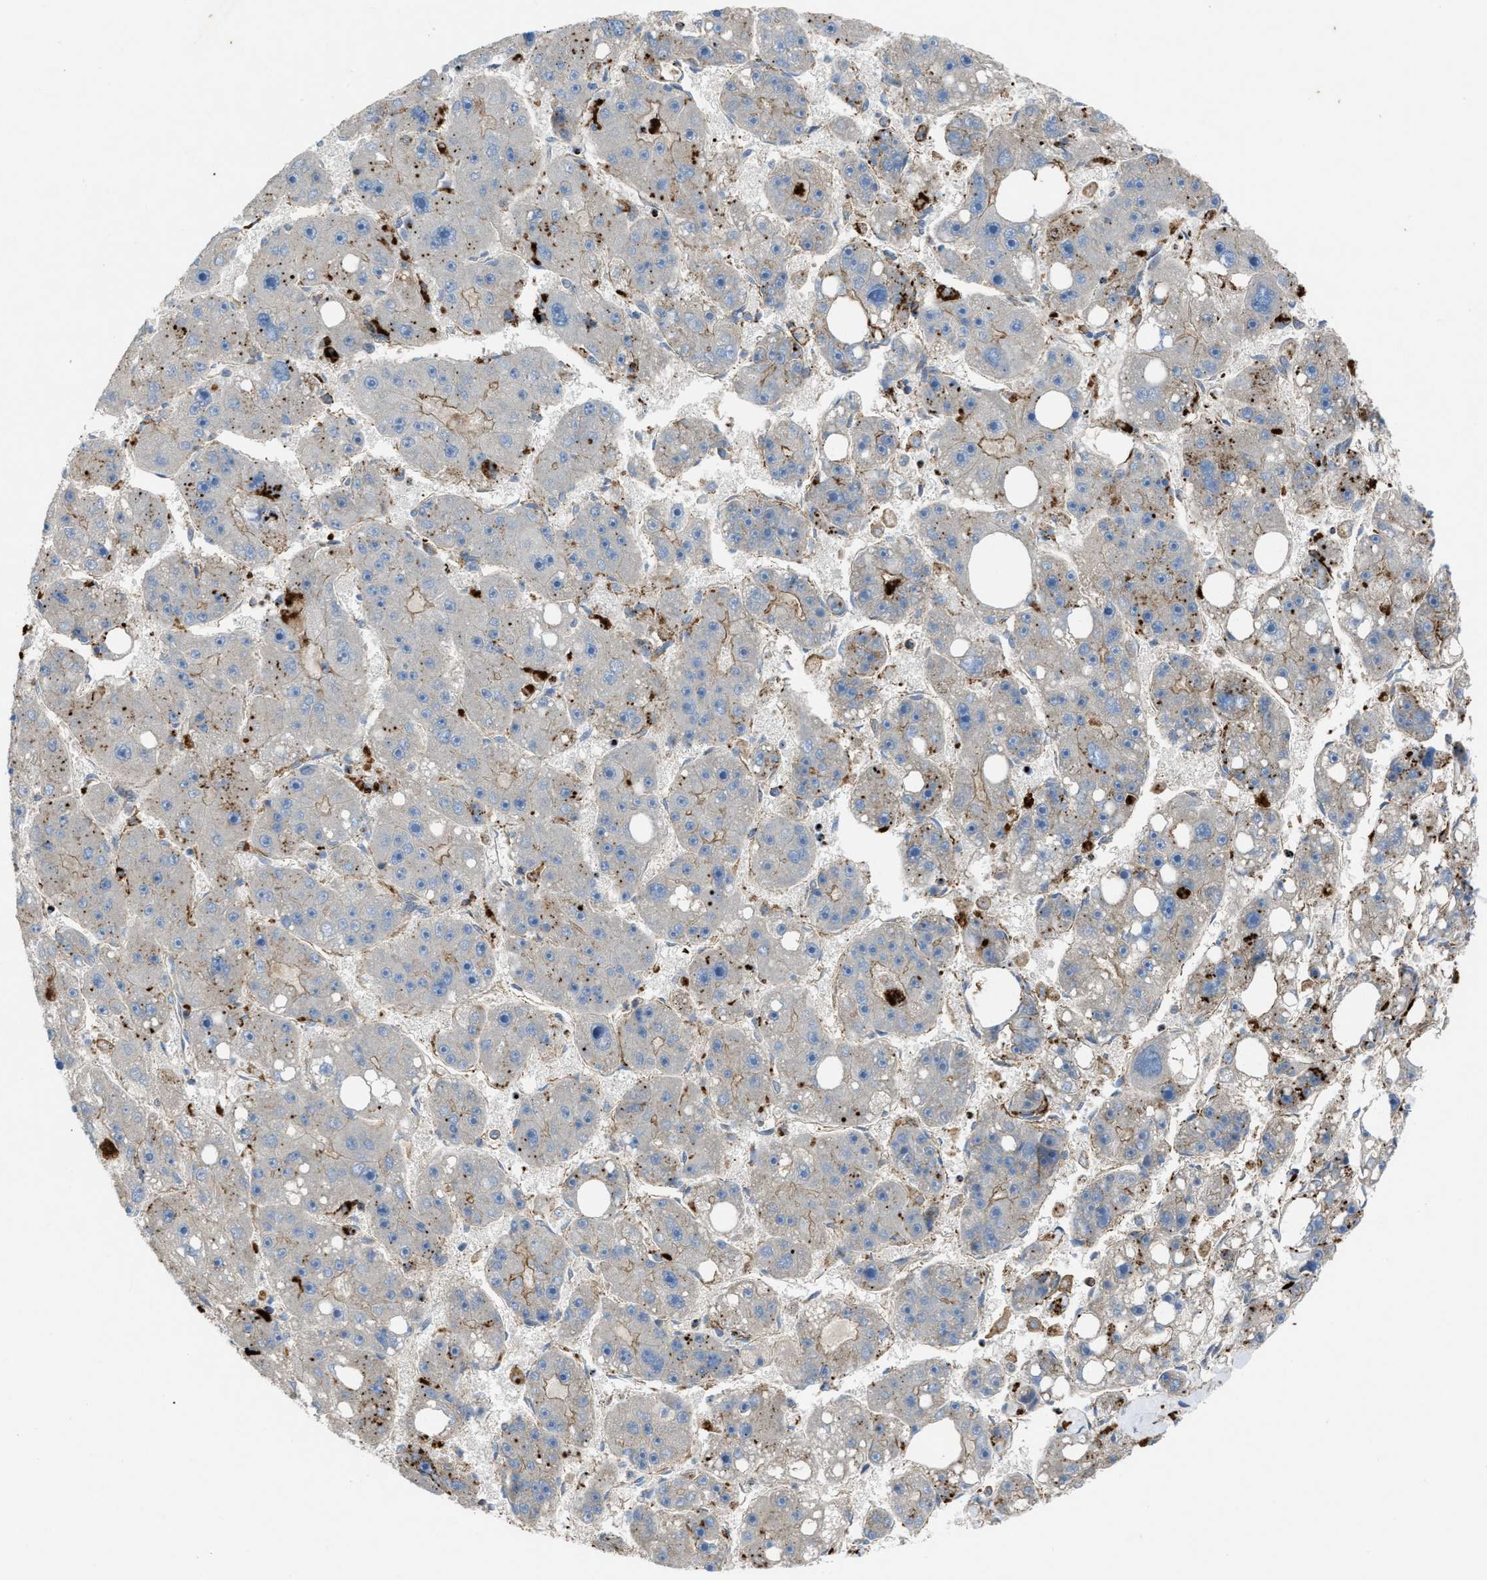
{"staining": {"intensity": "negative", "quantity": "none", "location": "none"}, "tissue": "liver cancer", "cell_type": "Tumor cells", "image_type": "cancer", "snomed": [{"axis": "morphology", "description": "Carcinoma, Hepatocellular, NOS"}, {"axis": "topography", "description": "Liver"}], "caption": "High magnification brightfield microscopy of hepatocellular carcinoma (liver) stained with DAB (3,3'-diaminobenzidine) (brown) and counterstained with hematoxylin (blue): tumor cells show no significant staining.", "gene": "AGPAT2", "patient": {"sex": "female", "age": 61}}